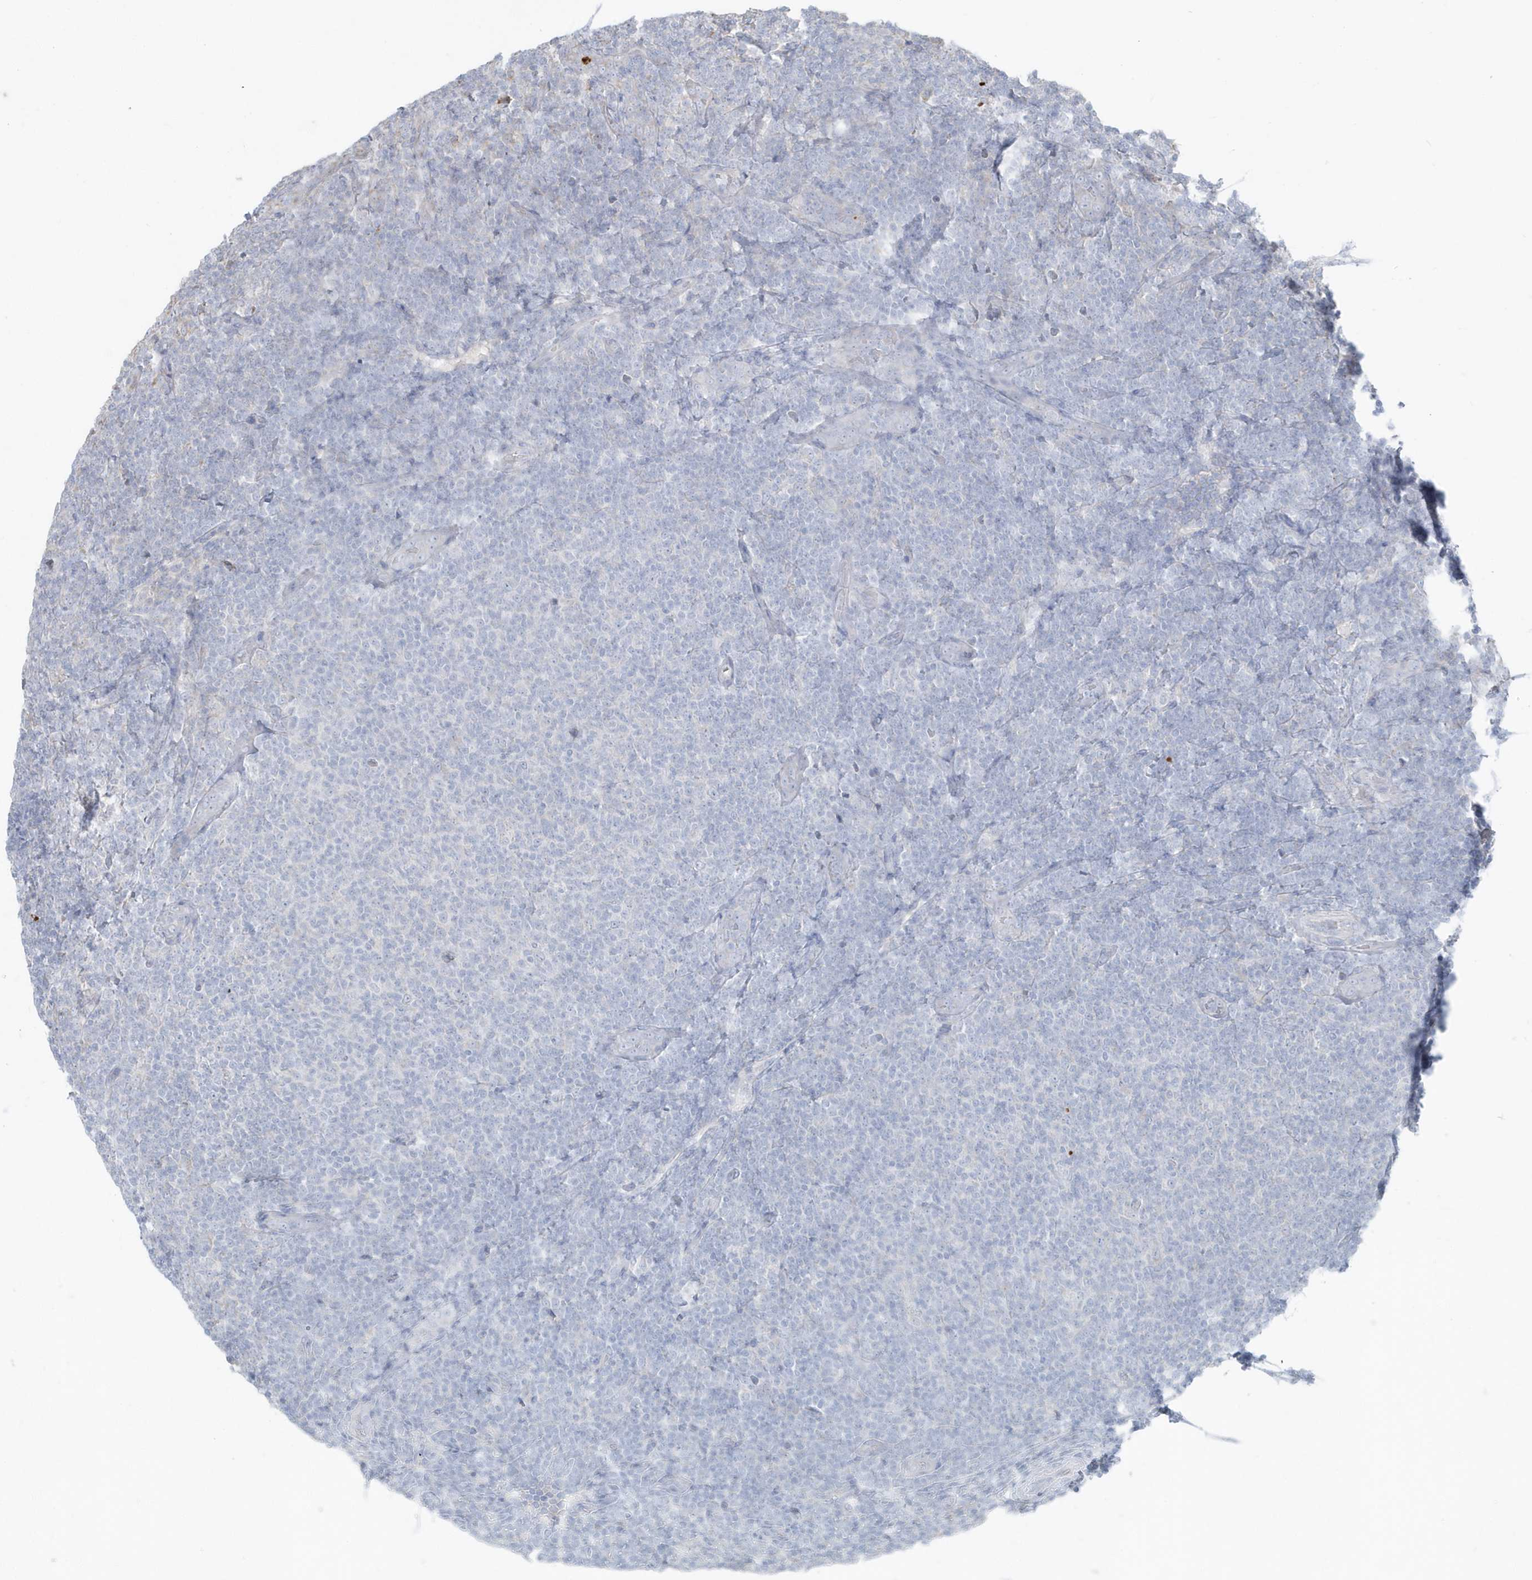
{"staining": {"intensity": "negative", "quantity": "none", "location": "none"}, "tissue": "lymphoma", "cell_type": "Tumor cells", "image_type": "cancer", "snomed": [{"axis": "morphology", "description": "Malignant lymphoma, non-Hodgkin's type, Low grade"}, {"axis": "topography", "description": "Lymph node"}], "caption": "The photomicrograph exhibits no staining of tumor cells in low-grade malignant lymphoma, non-Hodgkin's type.", "gene": "CCNJ", "patient": {"sex": "male", "age": 66}}